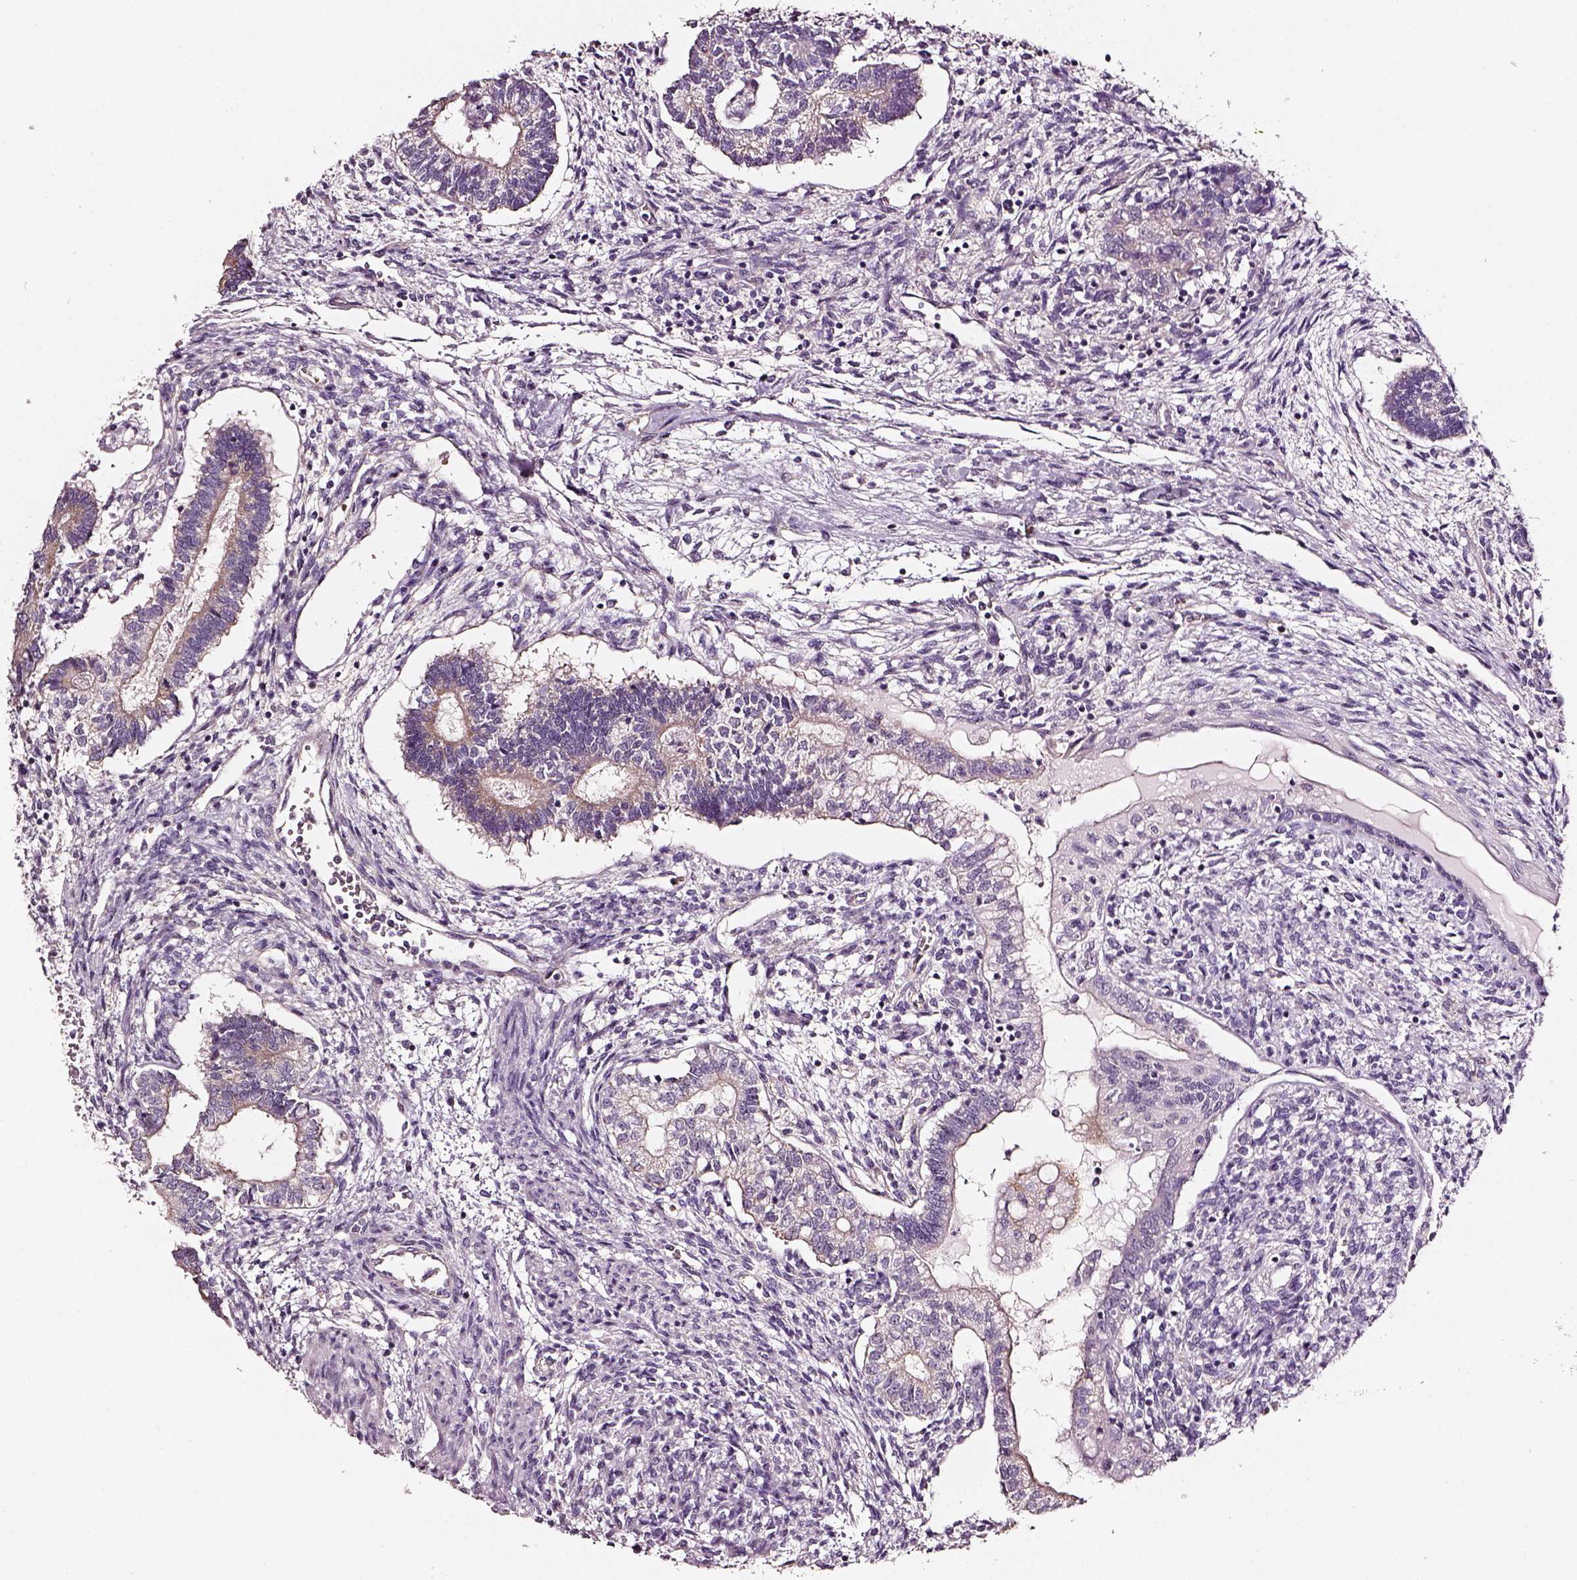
{"staining": {"intensity": "negative", "quantity": "none", "location": "none"}, "tissue": "testis cancer", "cell_type": "Tumor cells", "image_type": "cancer", "snomed": [{"axis": "morphology", "description": "Carcinoma, Embryonal, NOS"}, {"axis": "topography", "description": "Testis"}], "caption": "This photomicrograph is of testis cancer stained with immunohistochemistry (IHC) to label a protein in brown with the nuclei are counter-stained blue. There is no positivity in tumor cells.", "gene": "AADAT", "patient": {"sex": "male", "age": 37}}